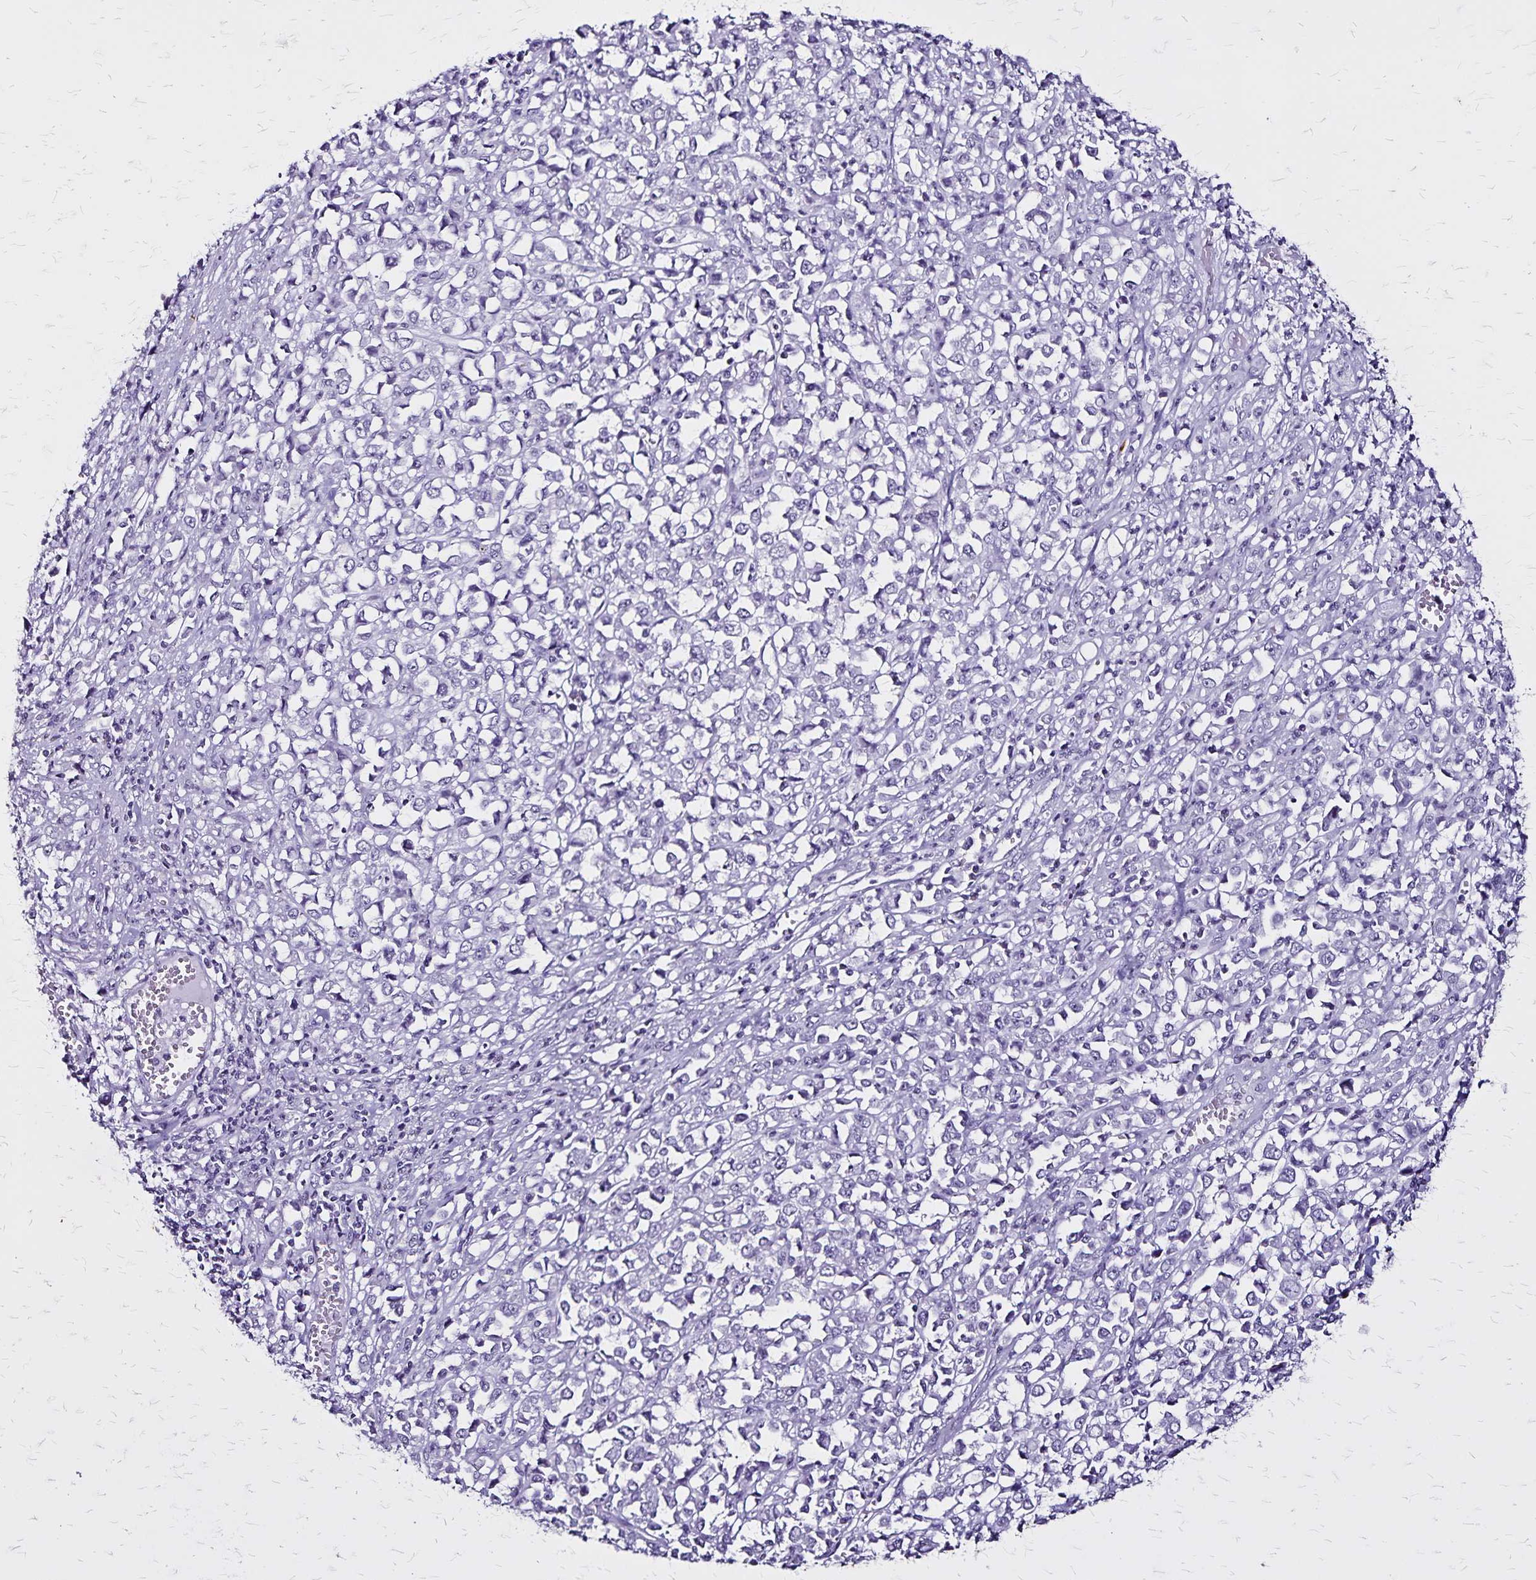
{"staining": {"intensity": "negative", "quantity": "none", "location": "none"}, "tissue": "stomach cancer", "cell_type": "Tumor cells", "image_type": "cancer", "snomed": [{"axis": "morphology", "description": "Adenocarcinoma, NOS"}, {"axis": "topography", "description": "Stomach, upper"}], "caption": "This image is of adenocarcinoma (stomach) stained with IHC to label a protein in brown with the nuclei are counter-stained blue. There is no staining in tumor cells. (DAB (3,3'-diaminobenzidine) IHC, high magnification).", "gene": "KRT2", "patient": {"sex": "male", "age": 70}}